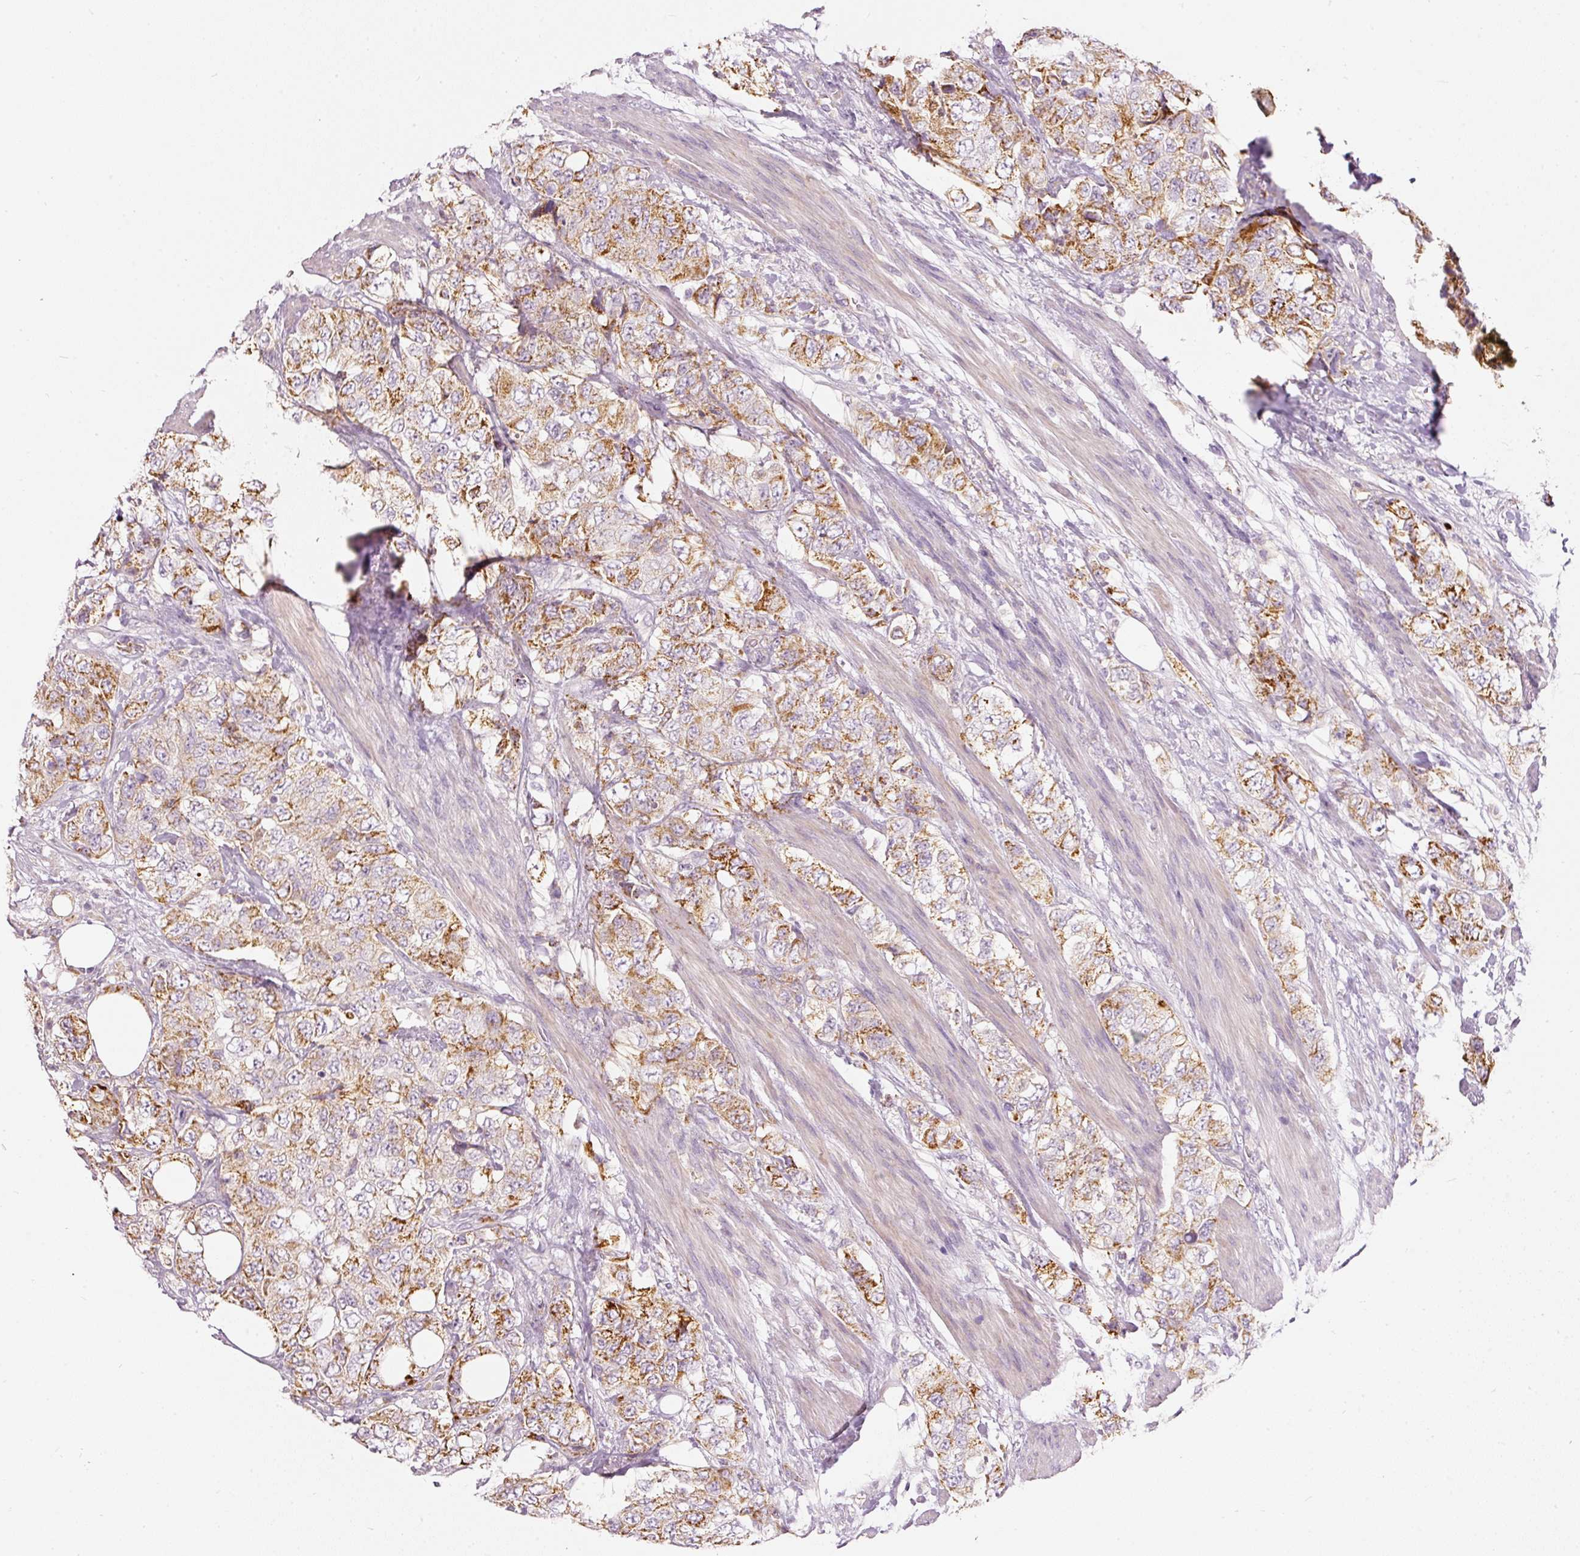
{"staining": {"intensity": "moderate", "quantity": ">75%", "location": "cytoplasmic/membranous"}, "tissue": "urothelial cancer", "cell_type": "Tumor cells", "image_type": "cancer", "snomed": [{"axis": "morphology", "description": "Urothelial carcinoma, High grade"}, {"axis": "topography", "description": "Urinary bladder"}], "caption": "The immunohistochemical stain labels moderate cytoplasmic/membranous staining in tumor cells of urothelial cancer tissue.", "gene": "MTHFD2", "patient": {"sex": "female", "age": 78}}